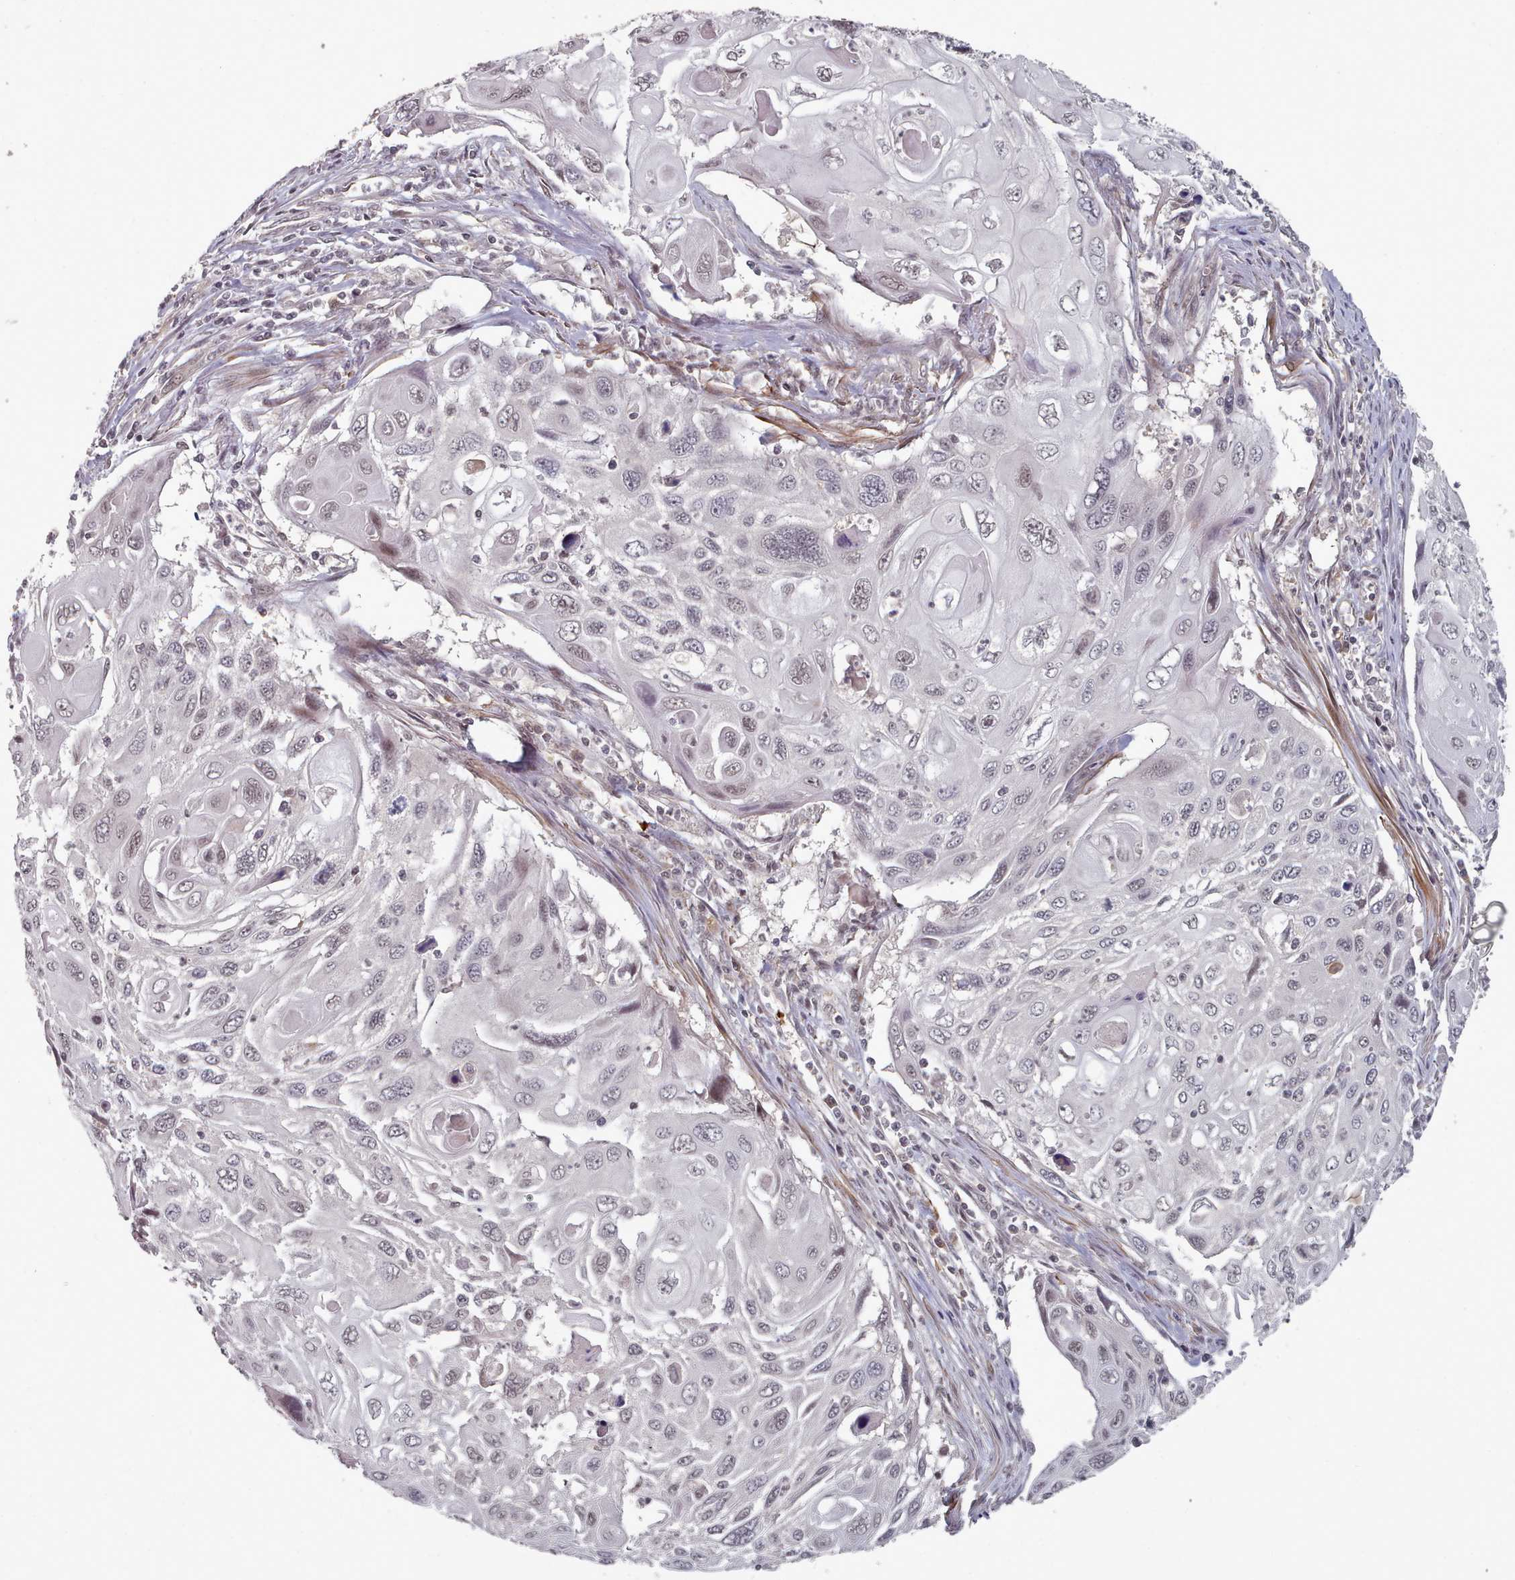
{"staining": {"intensity": "negative", "quantity": "none", "location": "none"}, "tissue": "cervical cancer", "cell_type": "Tumor cells", "image_type": "cancer", "snomed": [{"axis": "morphology", "description": "Squamous cell carcinoma, NOS"}, {"axis": "topography", "description": "Cervix"}], "caption": "Tumor cells show no significant expression in squamous cell carcinoma (cervical). (DAB IHC visualized using brightfield microscopy, high magnification).", "gene": "HYAL3", "patient": {"sex": "female", "age": 70}}